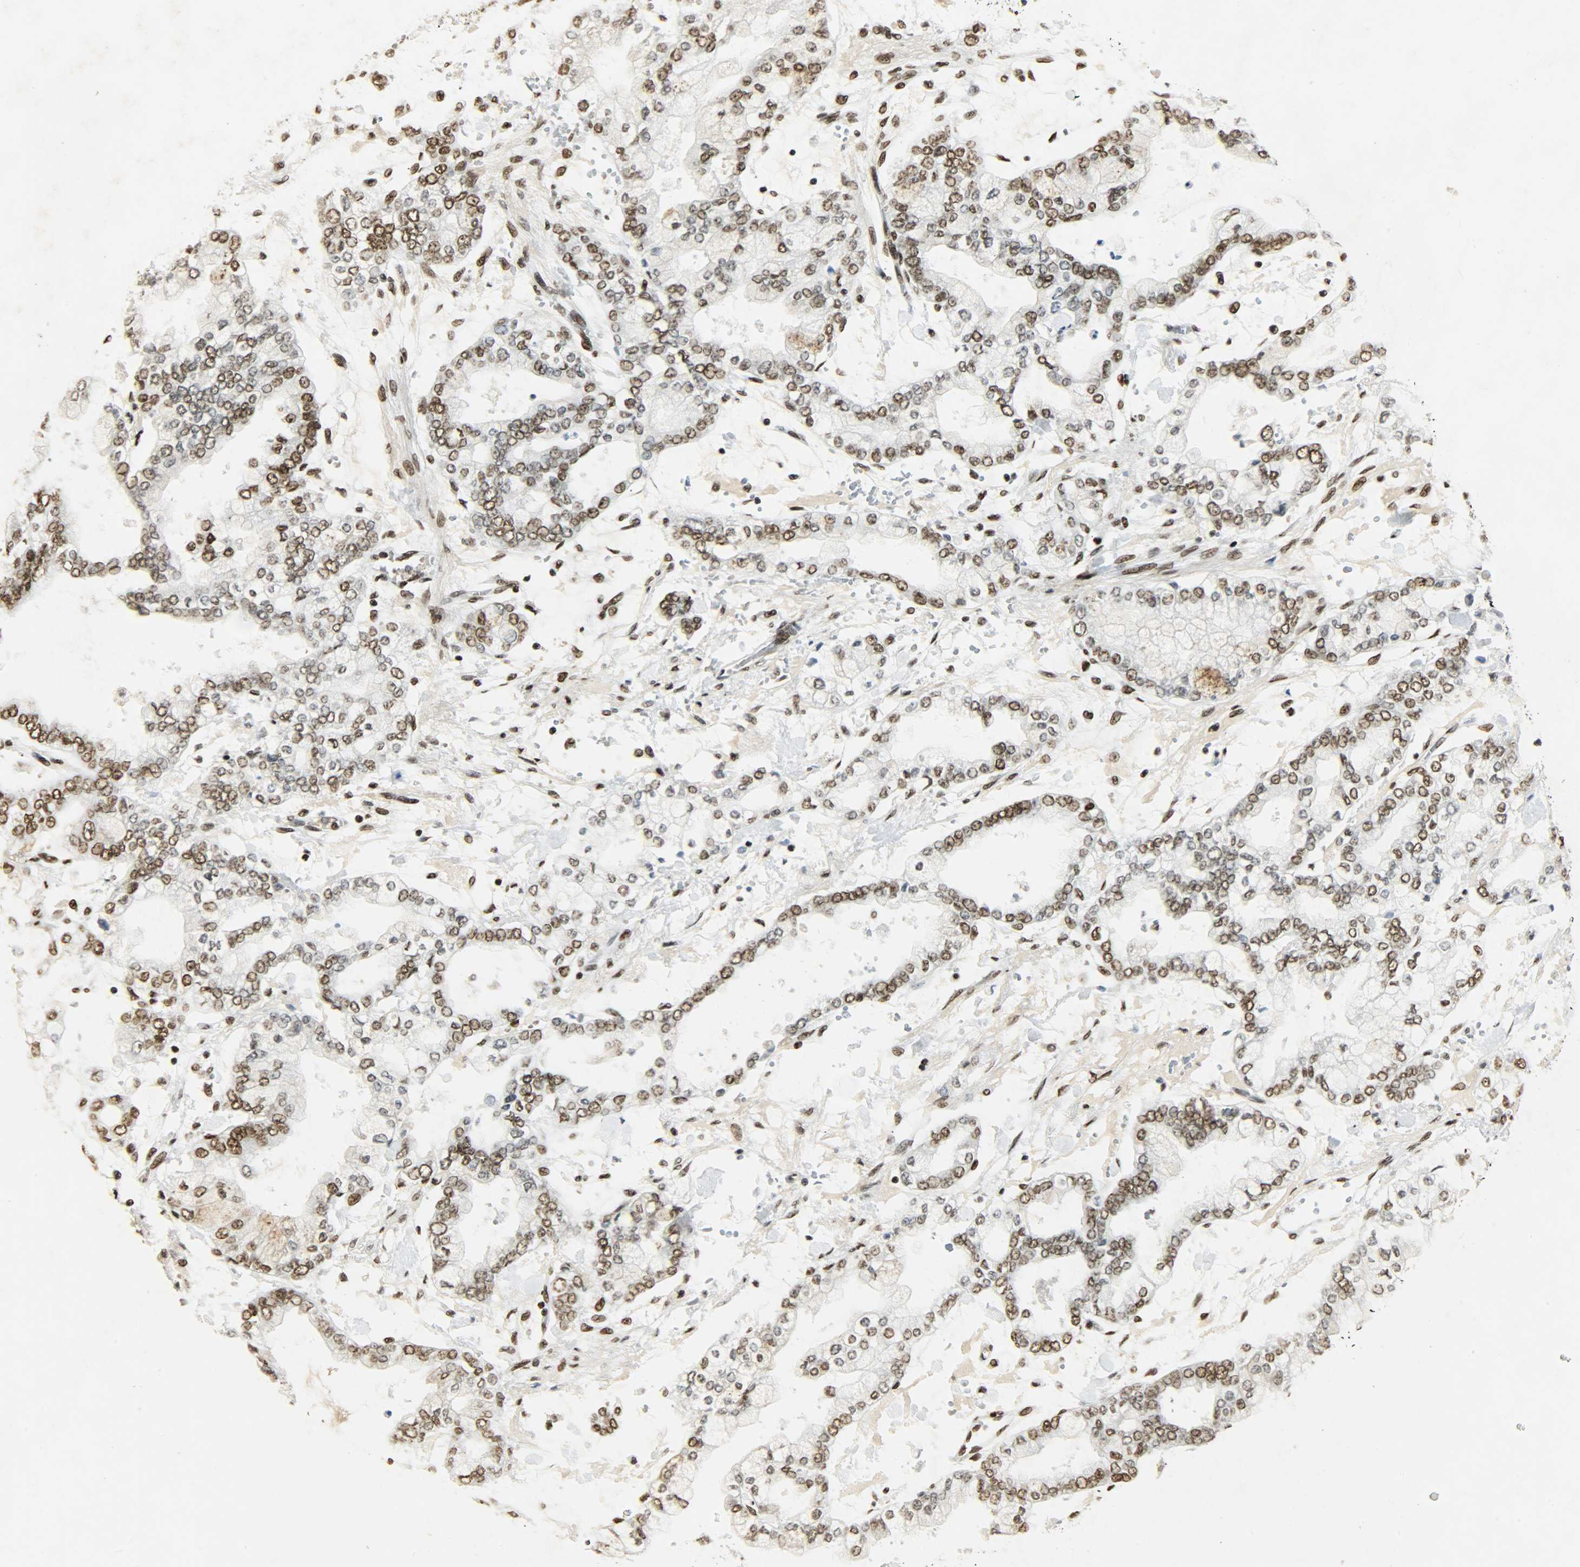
{"staining": {"intensity": "strong", "quantity": ">75%", "location": "nuclear"}, "tissue": "stomach cancer", "cell_type": "Tumor cells", "image_type": "cancer", "snomed": [{"axis": "morphology", "description": "Normal tissue, NOS"}, {"axis": "morphology", "description": "Adenocarcinoma, NOS"}, {"axis": "topography", "description": "Stomach, upper"}, {"axis": "topography", "description": "Stomach"}], "caption": "Immunohistochemical staining of stomach cancer reveals strong nuclear protein expression in approximately >75% of tumor cells. (IHC, brightfield microscopy, high magnification).", "gene": "KHDRBS1", "patient": {"sex": "male", "age": 76}}